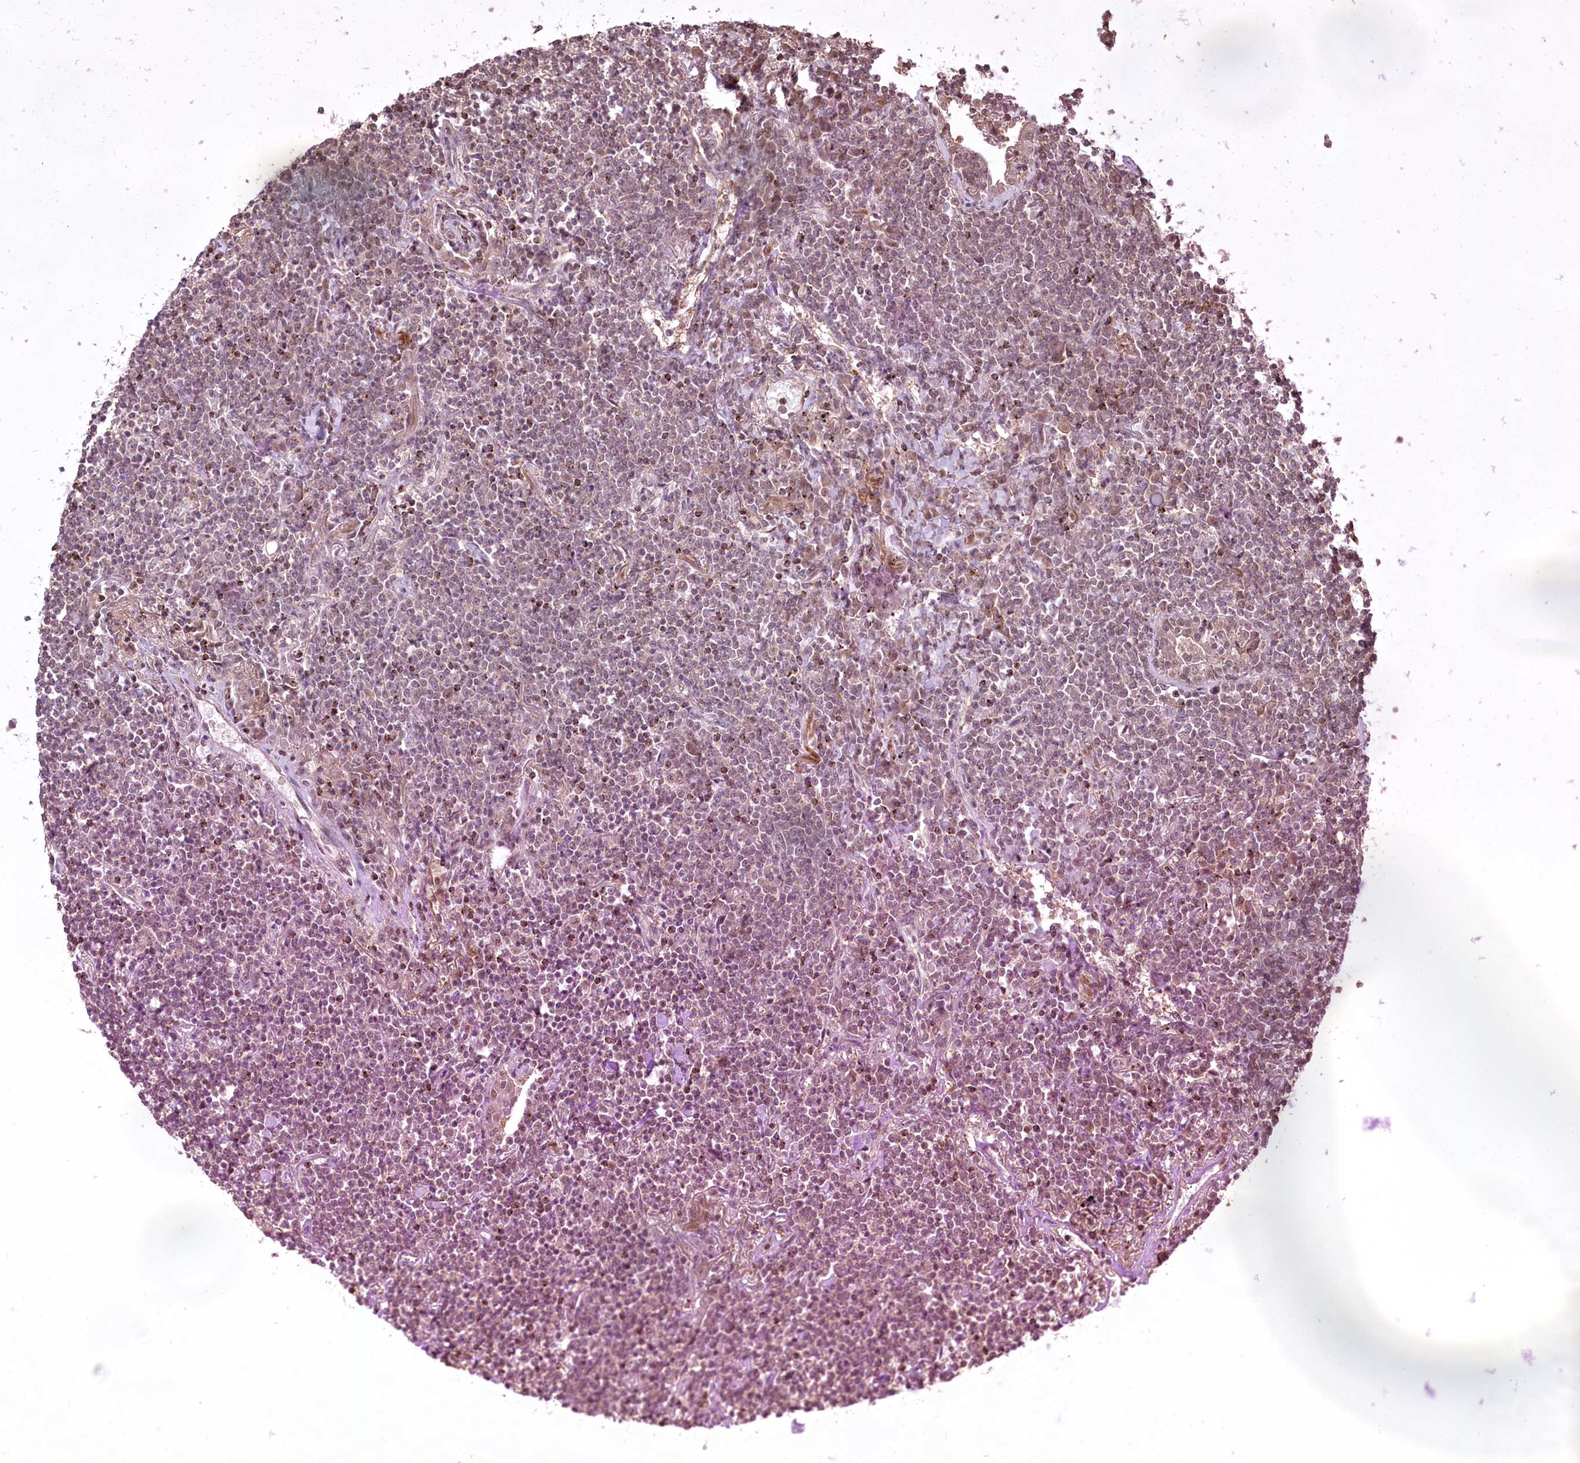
{"staining": {"intensity": "weak", "quantity": "<25%", "location": "cytoplasmic/membranous"}, "tissue": "lymphoma", "cell_type": "Tumor cells", "image_type": "cancer", "snomed": [{"axis": "morphology", "description": "Malignant lymphoma, non-Hodgkin's type, Low grade"}, {"axis": "topography", "description": "Lung"}], "caption": "This is an immunohistochemistry photomicrograph of low-grade malignant lymphoma, non-Hodgkin's type. There is no staining in tumor cells.", "gene": "CCSER2", "patient": {"sex": "female", "age": 71}}